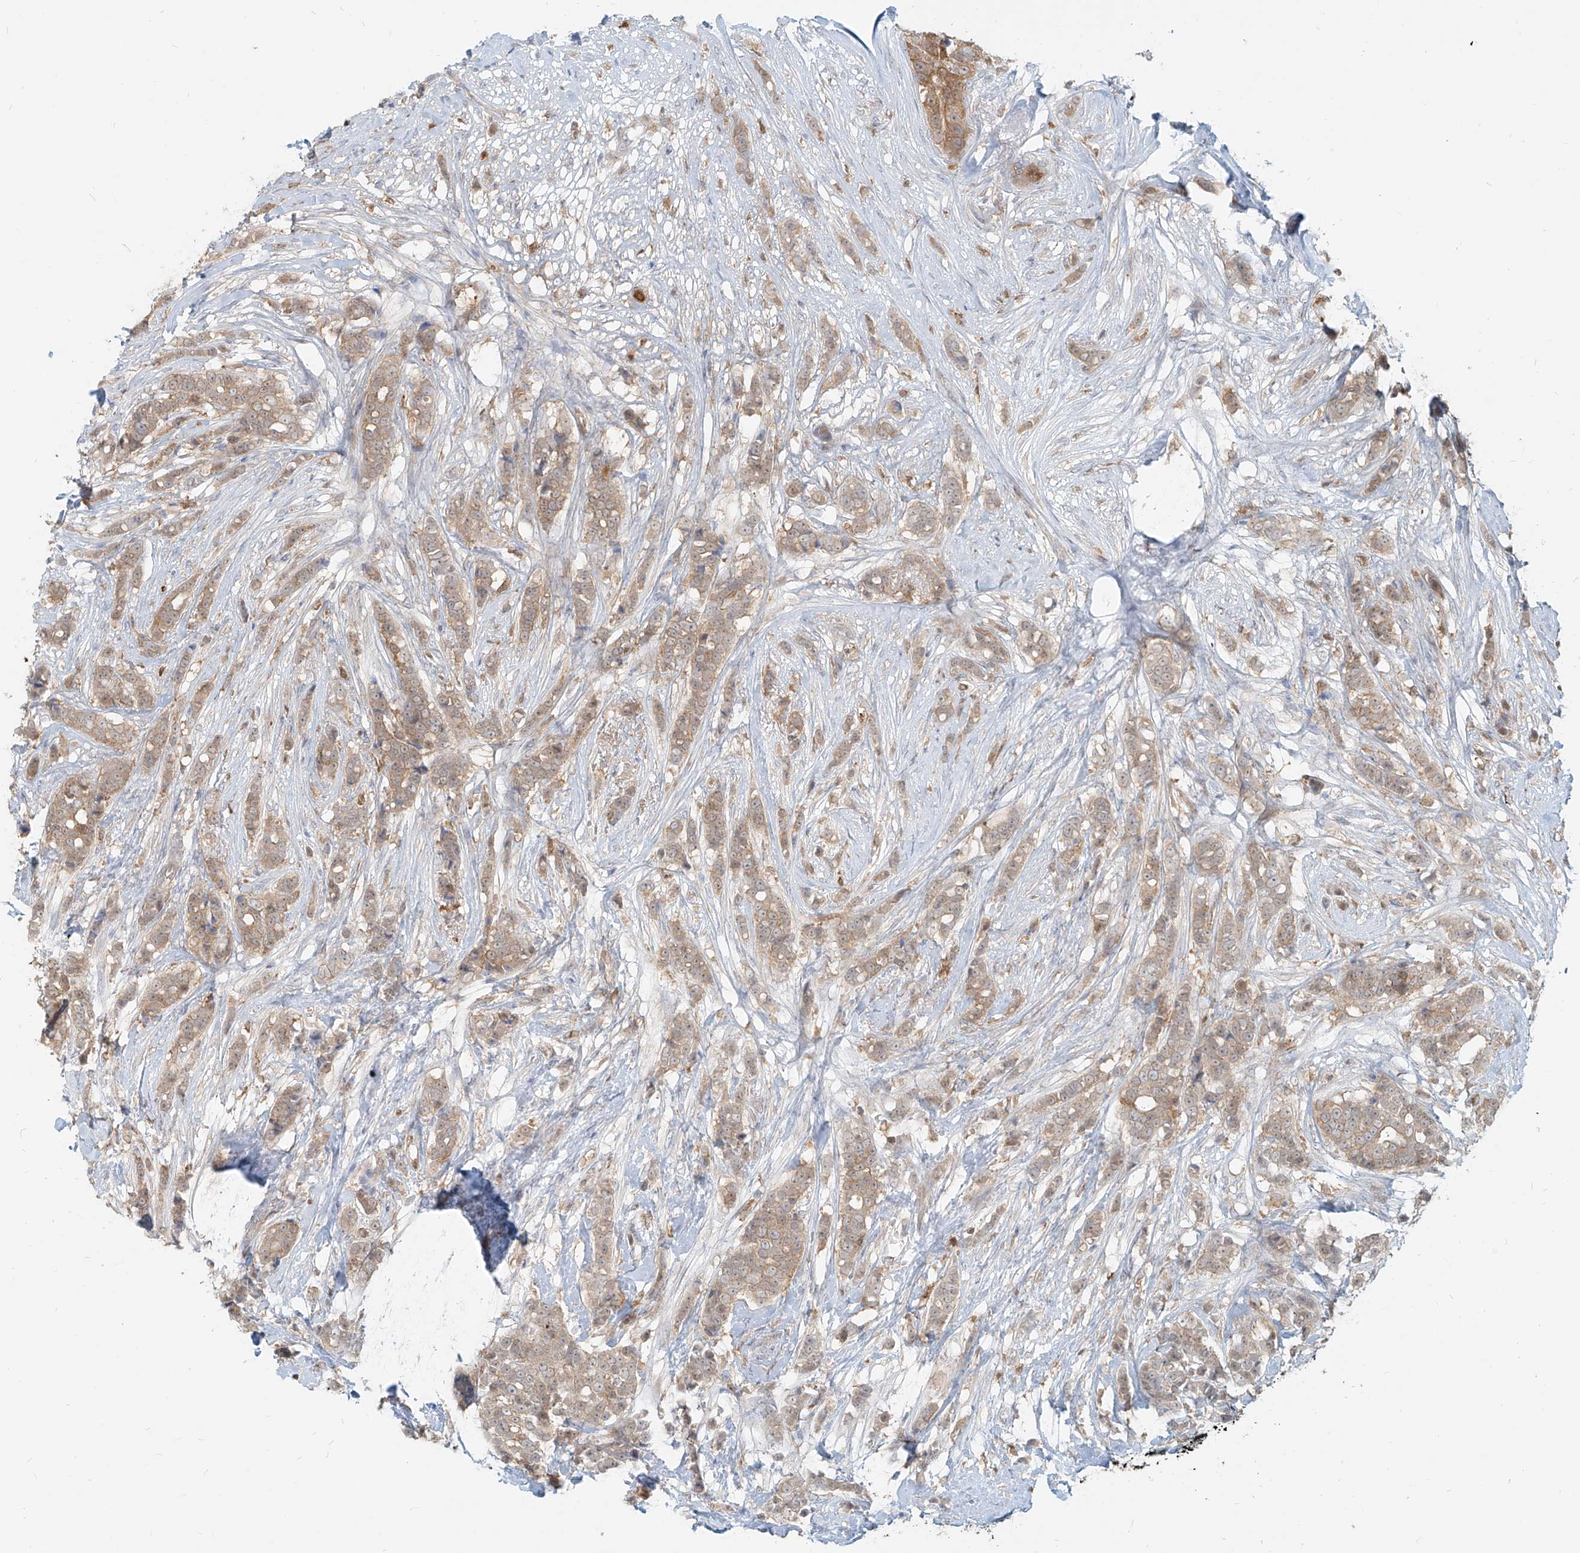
{"staining": {"intensity": "weak", "quantity": ">75%", "location": "cytoplasmic/membranous"}, "tissue": "breast cancer", "cell_type": "Tumor cells", "image_type": "cancer", "snomed": [{"axis": "morphology", "description": "Lobular carcinoma"}, {"axis": "topography", "description": "Breast"}], "caption": "Immunohistochemistry (IHC) (DAB) staining of lobular carcinoma (breast) exhibits weak cytoplasmic/membranous protein staining in approximately >75% of tumor cells.", "gene": "PGD", "patient": {"sex": "female", "age": 51}}